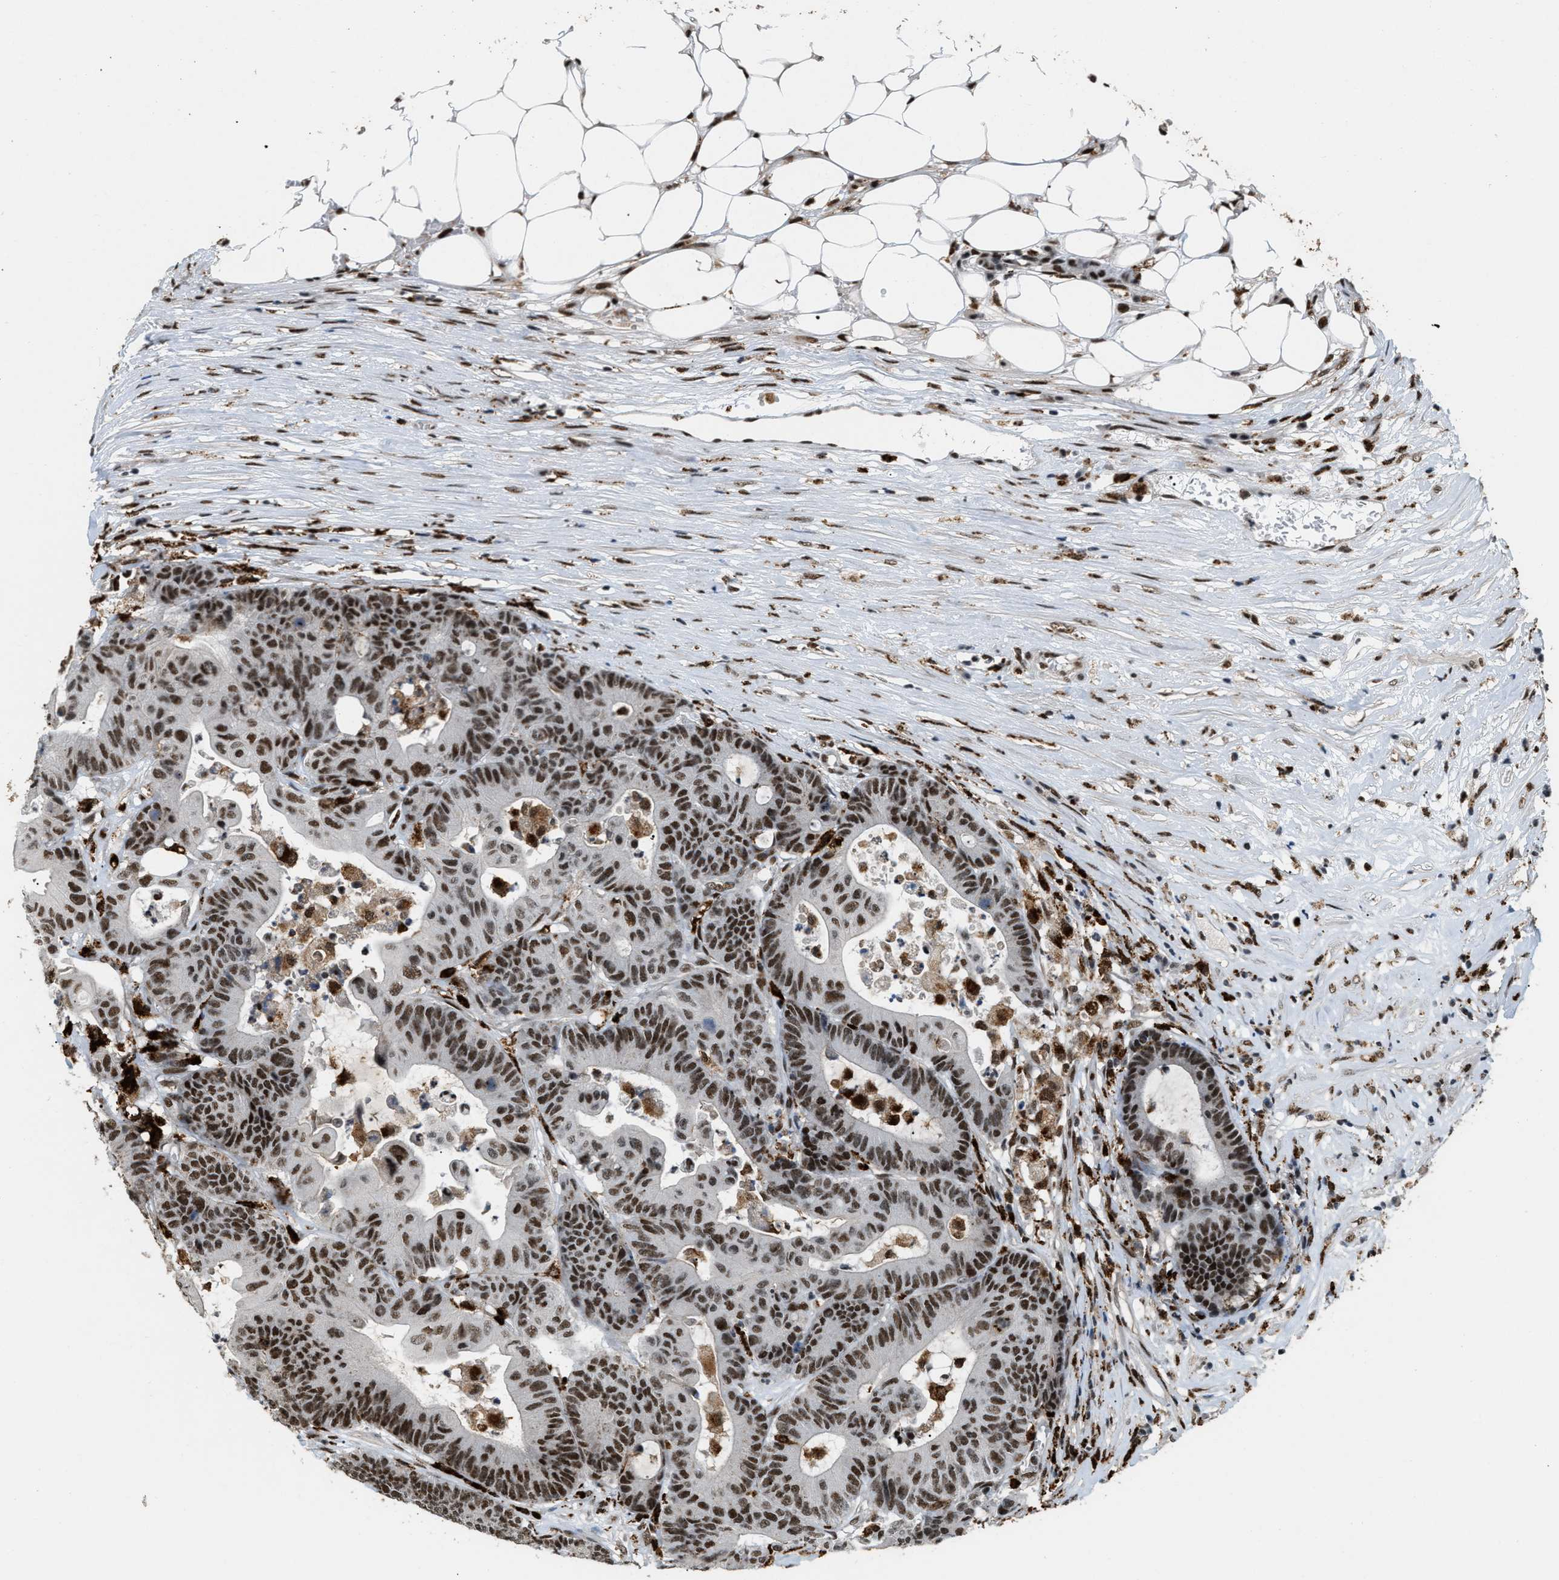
{"staining": {"intensity": "moderate", "quantity": ">75%", "location": "nuclear"}, "tissue": "colorectal cancer", "cell_type": "Tumor cells", "image_type": "cancer", "snomed": [{"axis": "morphology", "description": "Adenocarcinoma, NOS"}, {"axis": "topography", "description": "Colon"}], "caption": "Moderate nuclear protein expression is present in about >75% of tumor cells in adenocarcinoma (colorectal).", "gene": "NUMA1", "patient": {"sex": "female", "age": 84}}